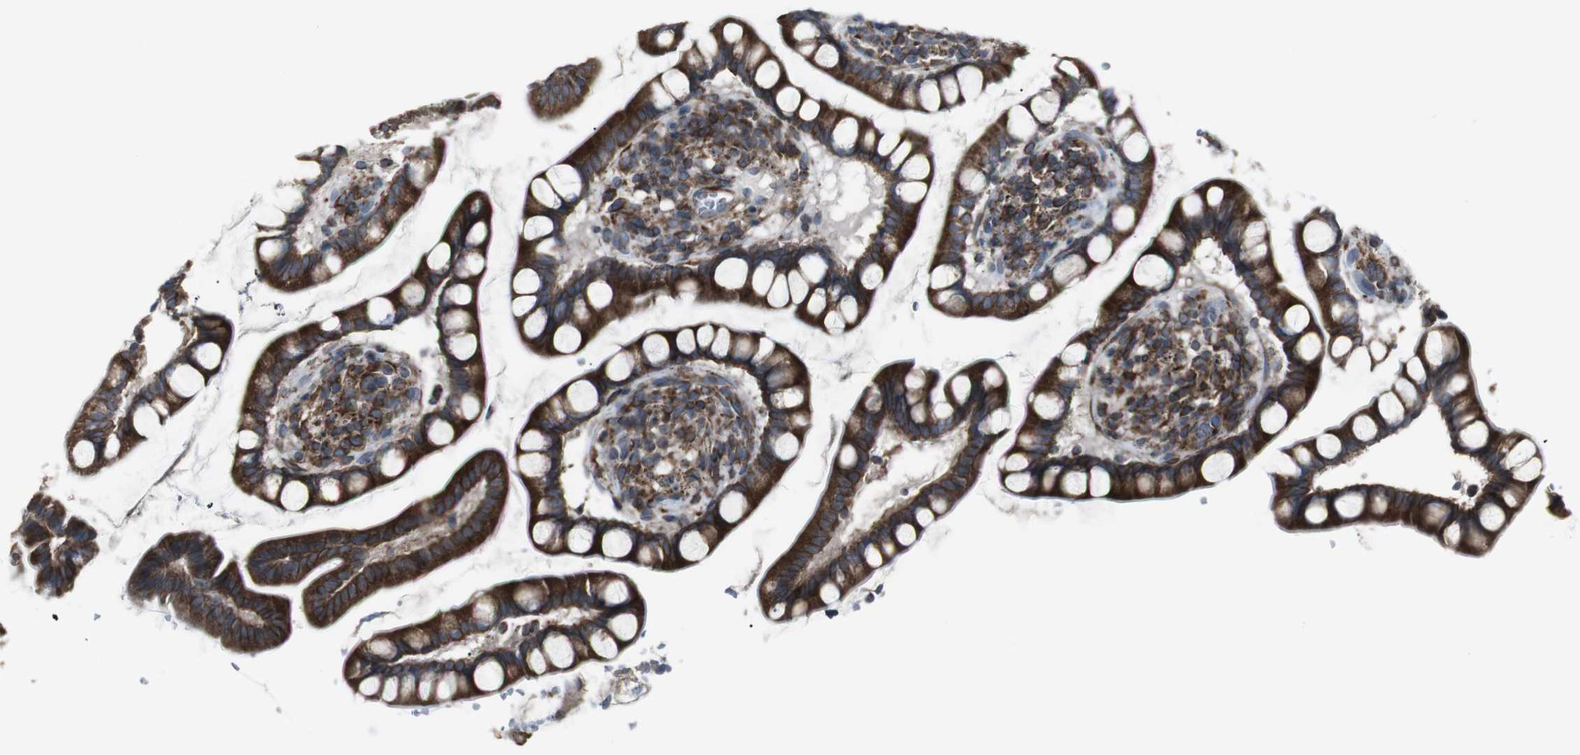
{"staining": {"intensity": "strong", "quantity": ">75%", "location": "cytoplasmic/membranous"}, "tissue": "small intestine", "cell_type": "Glandular cells", "image_type": "normal", "snomed": [{"axis": "morphology", "description": "Normal tissue, NOS"}, {"axis": "topography", "description": "Small intestine"}], "caption": "Protein staining of normal small intestine demonstrates strong cytoplasmic/membranous expression in about >75% of glandular cells. The staining was performed using DAB (3,3'-diaminobenzidine) to visualize the protein expression in brown, while the nuclei were stained in blue with hematoxylin (Magnification: 20x).", "gene": "LNPK", "patient": {"sex": "female", "age": 84}}